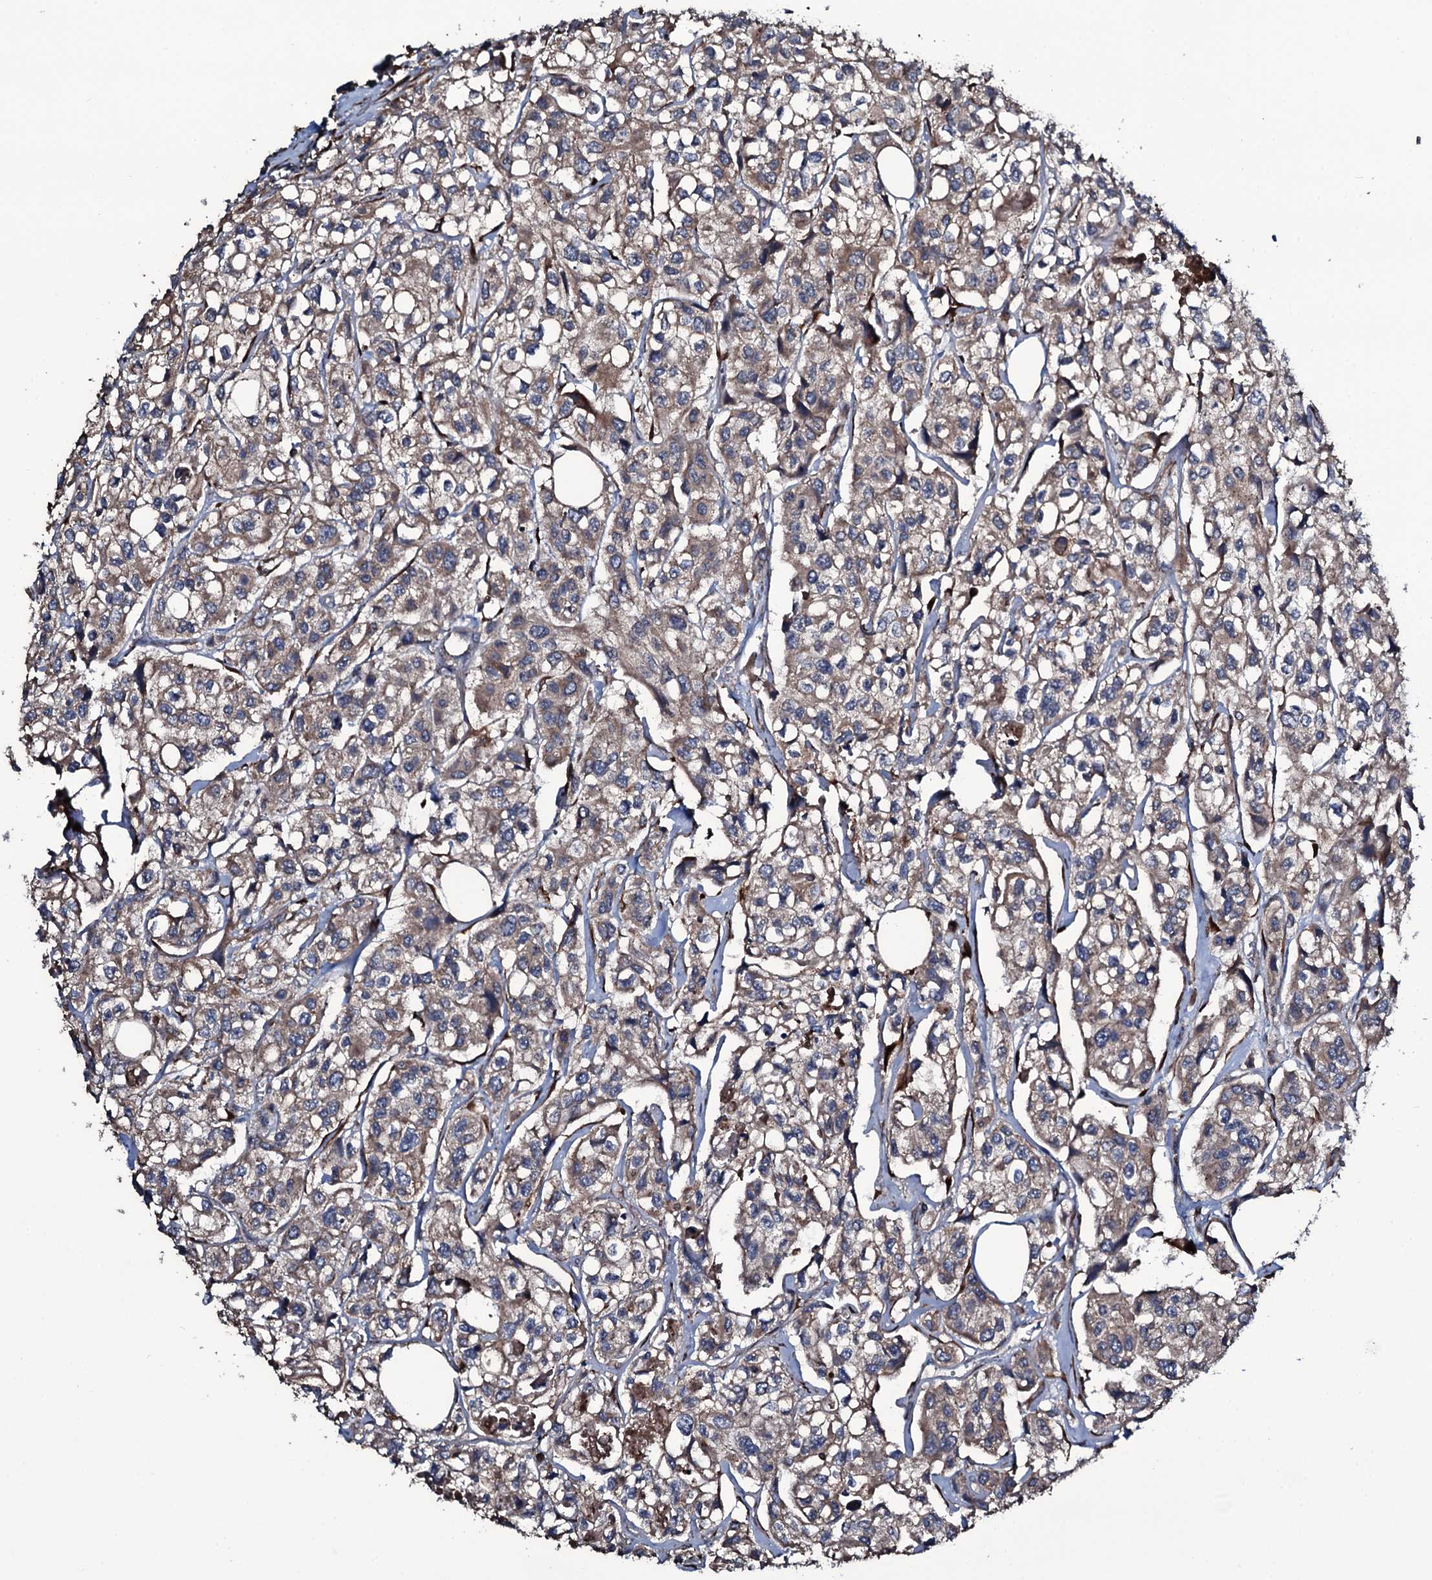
{"staining": {"intensity": "moderate", "quantity": "25%-75%", "location": "cytoplasmic/membranous"}, "tissue": "urothelial cancer", "cell_type": "Tumor cells", "image_type": "cancer", "snomed": [{"axis": "morphology", "description": "Urothelial carcinoma, High grade"}, {"axis": "topography", "description": "Urinary bladder"}], "caption": "High-magnification brightfield microscopy of urothelial cancer stained with DAB (brown) and counterstained with hematoxylin (blue). tumor cells exhibit moderate cytoplasmic/membranous positivity is appreciated in approximately25%-75% of cells.", "gene": "WIPF3", "patient": {"sex": "male", "age": 67}}